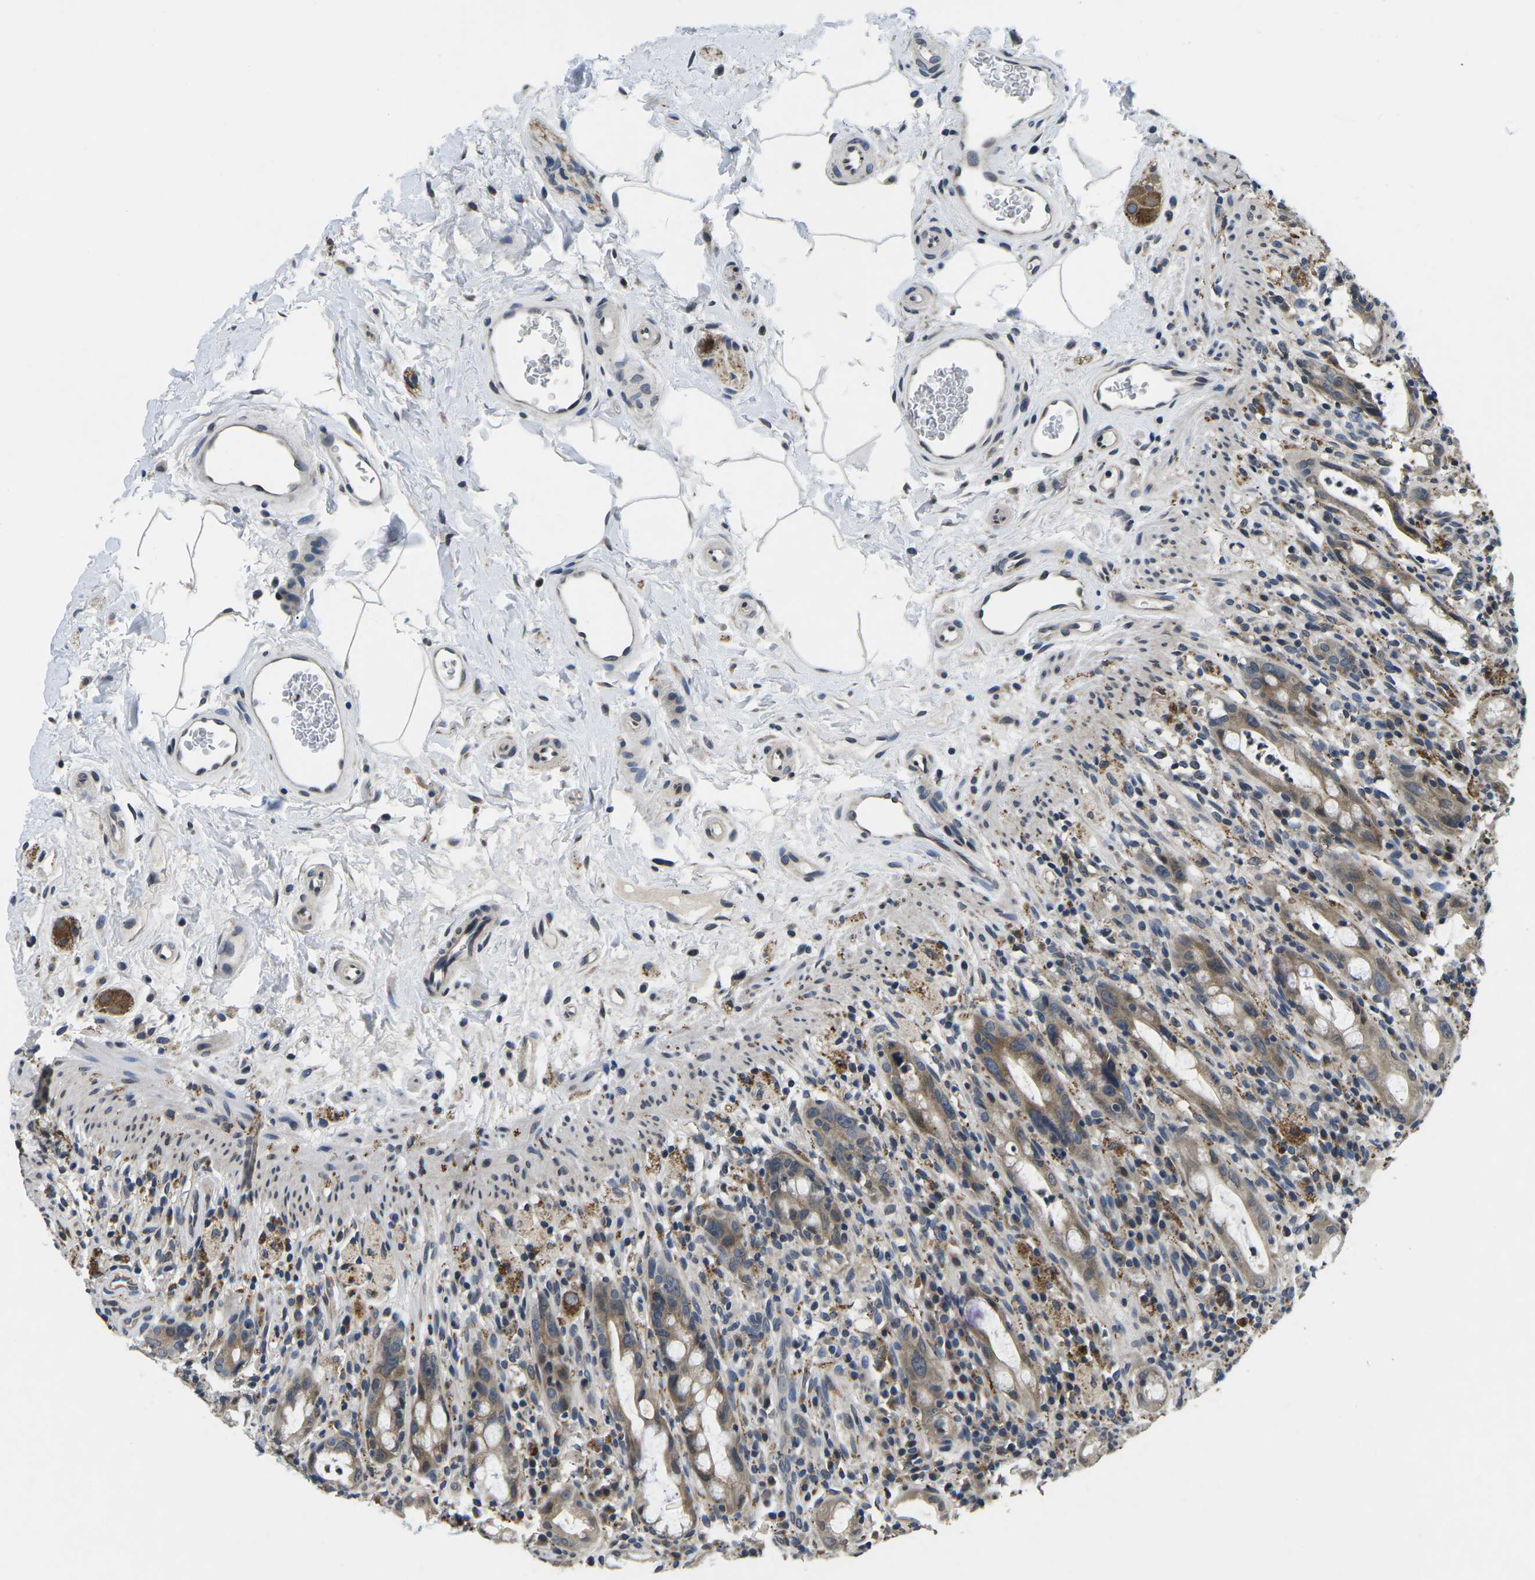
{"staining": {"intensity": "weak", "quantity": ">75%", "location": "cytoplasmic/membranous,nuclear"}, "tissue": "rectum", "cell_type": "Glandular cells", "image_type": "normal", "snomed": [{"axis": "morphology", "description": "Normal tissue, NOS"}, {"axis": "topography", "description": "Rectum"}], "caption": "A micrograph of human rectum stained for a protein shows weak cytoplasmic/membranous,nuclear brown staining in glandular cells. Nuclei are stained in blue.", "gene": "SNX10", "patient": {"sex": "male", "age": 44}}